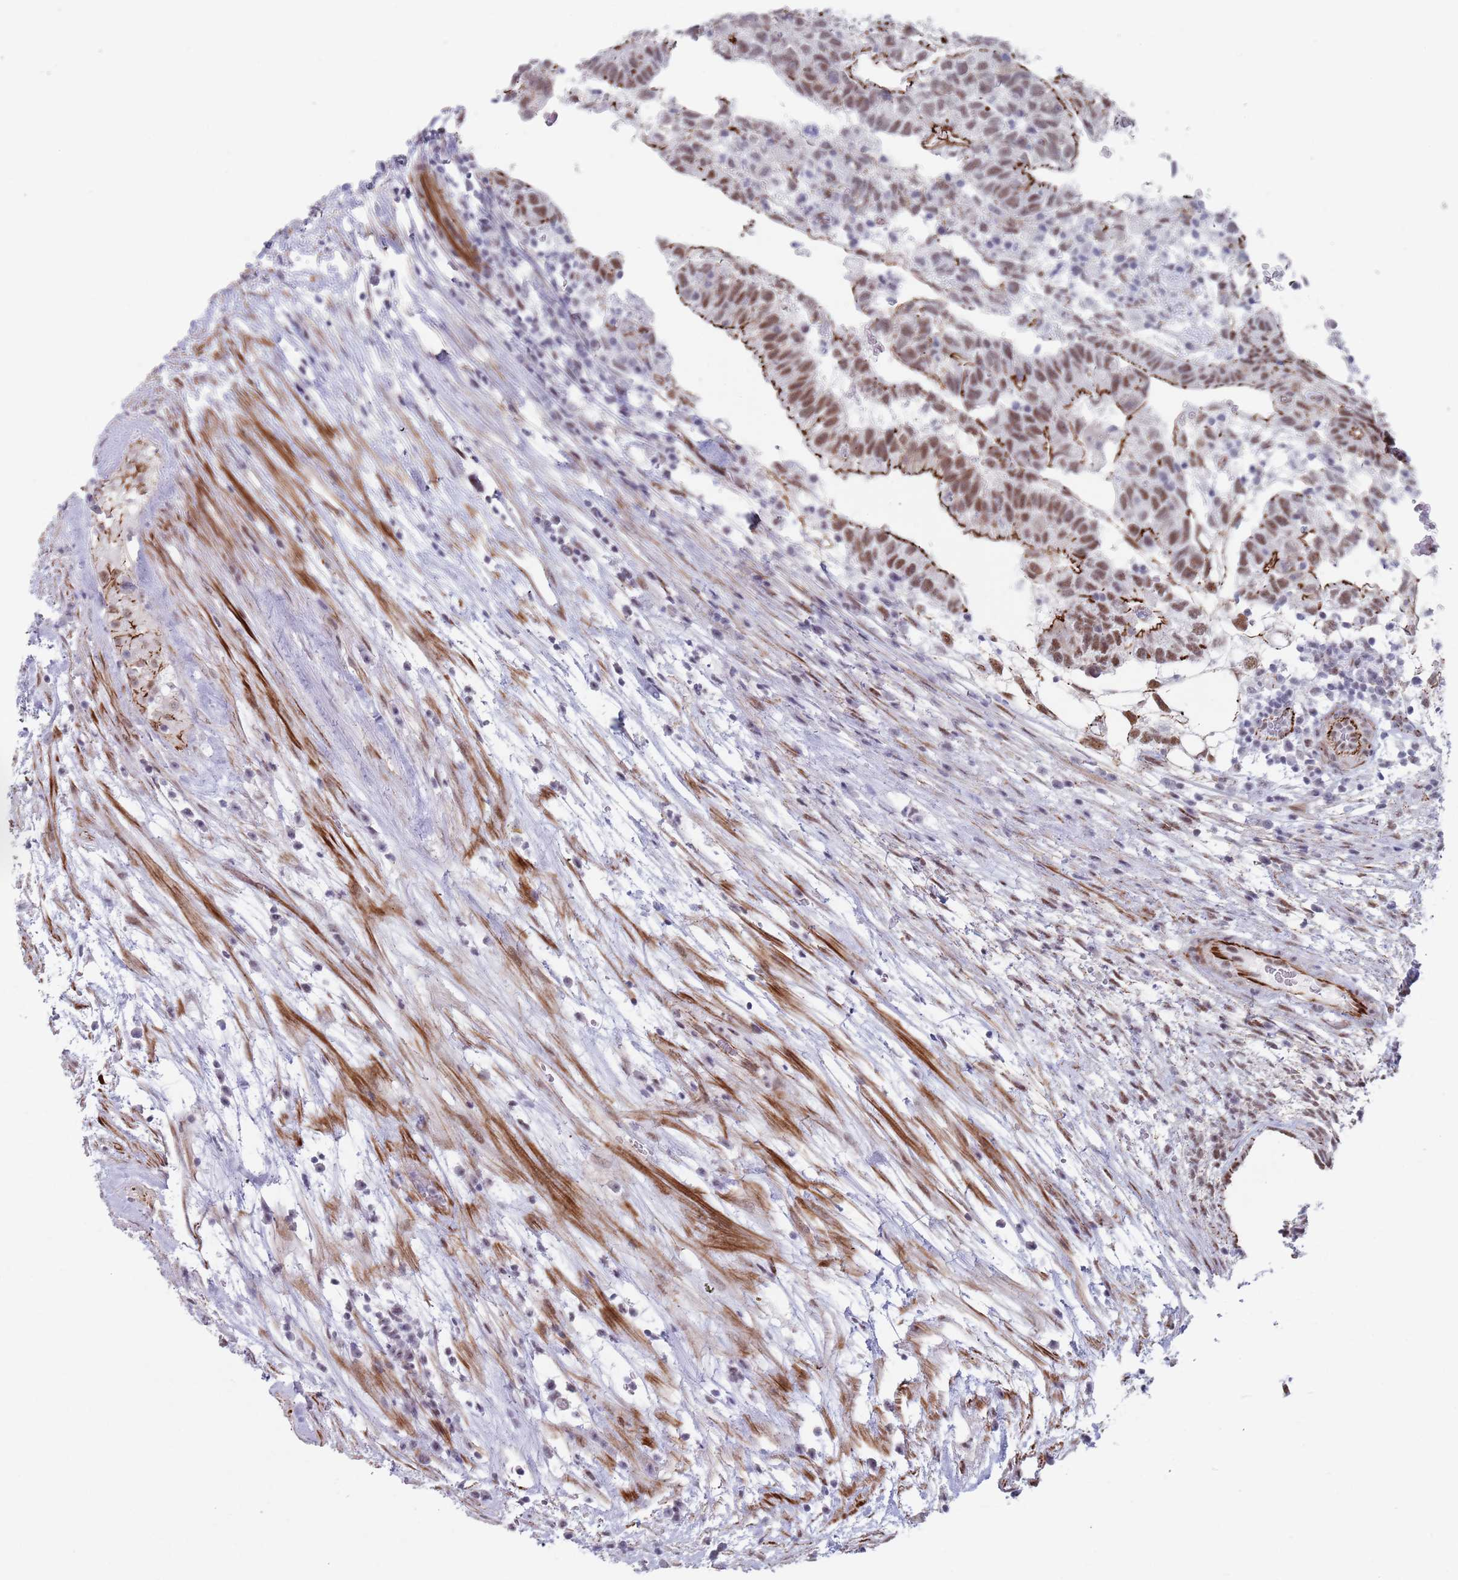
{"staining": {"intensity": "moderate", "quantity": ">75%", "location": "cytoplasmic/membranous,nuclear"}, "tissue": "testis cancer", "cell_type": "Tumor cells", "image_type": "cancer", "snomed": [{"axis": "morphology", "description": "Normal tissue, NOS"}, {"axis": "morphology", "description": "Carcinoma, Embryonal, NOS"}, {"axis": "topography", "description": "Testis"}], "caption": "A photomicrograph showing moderate cytoplasmic/membranous and nuclear expression in approximately >75% of tumor cells in embryonal carcinoma (testis), as visualized by brown immunohistochemical staining.", "gene": "OR5A2", "patient": {"sex": "male", "age": 32}}